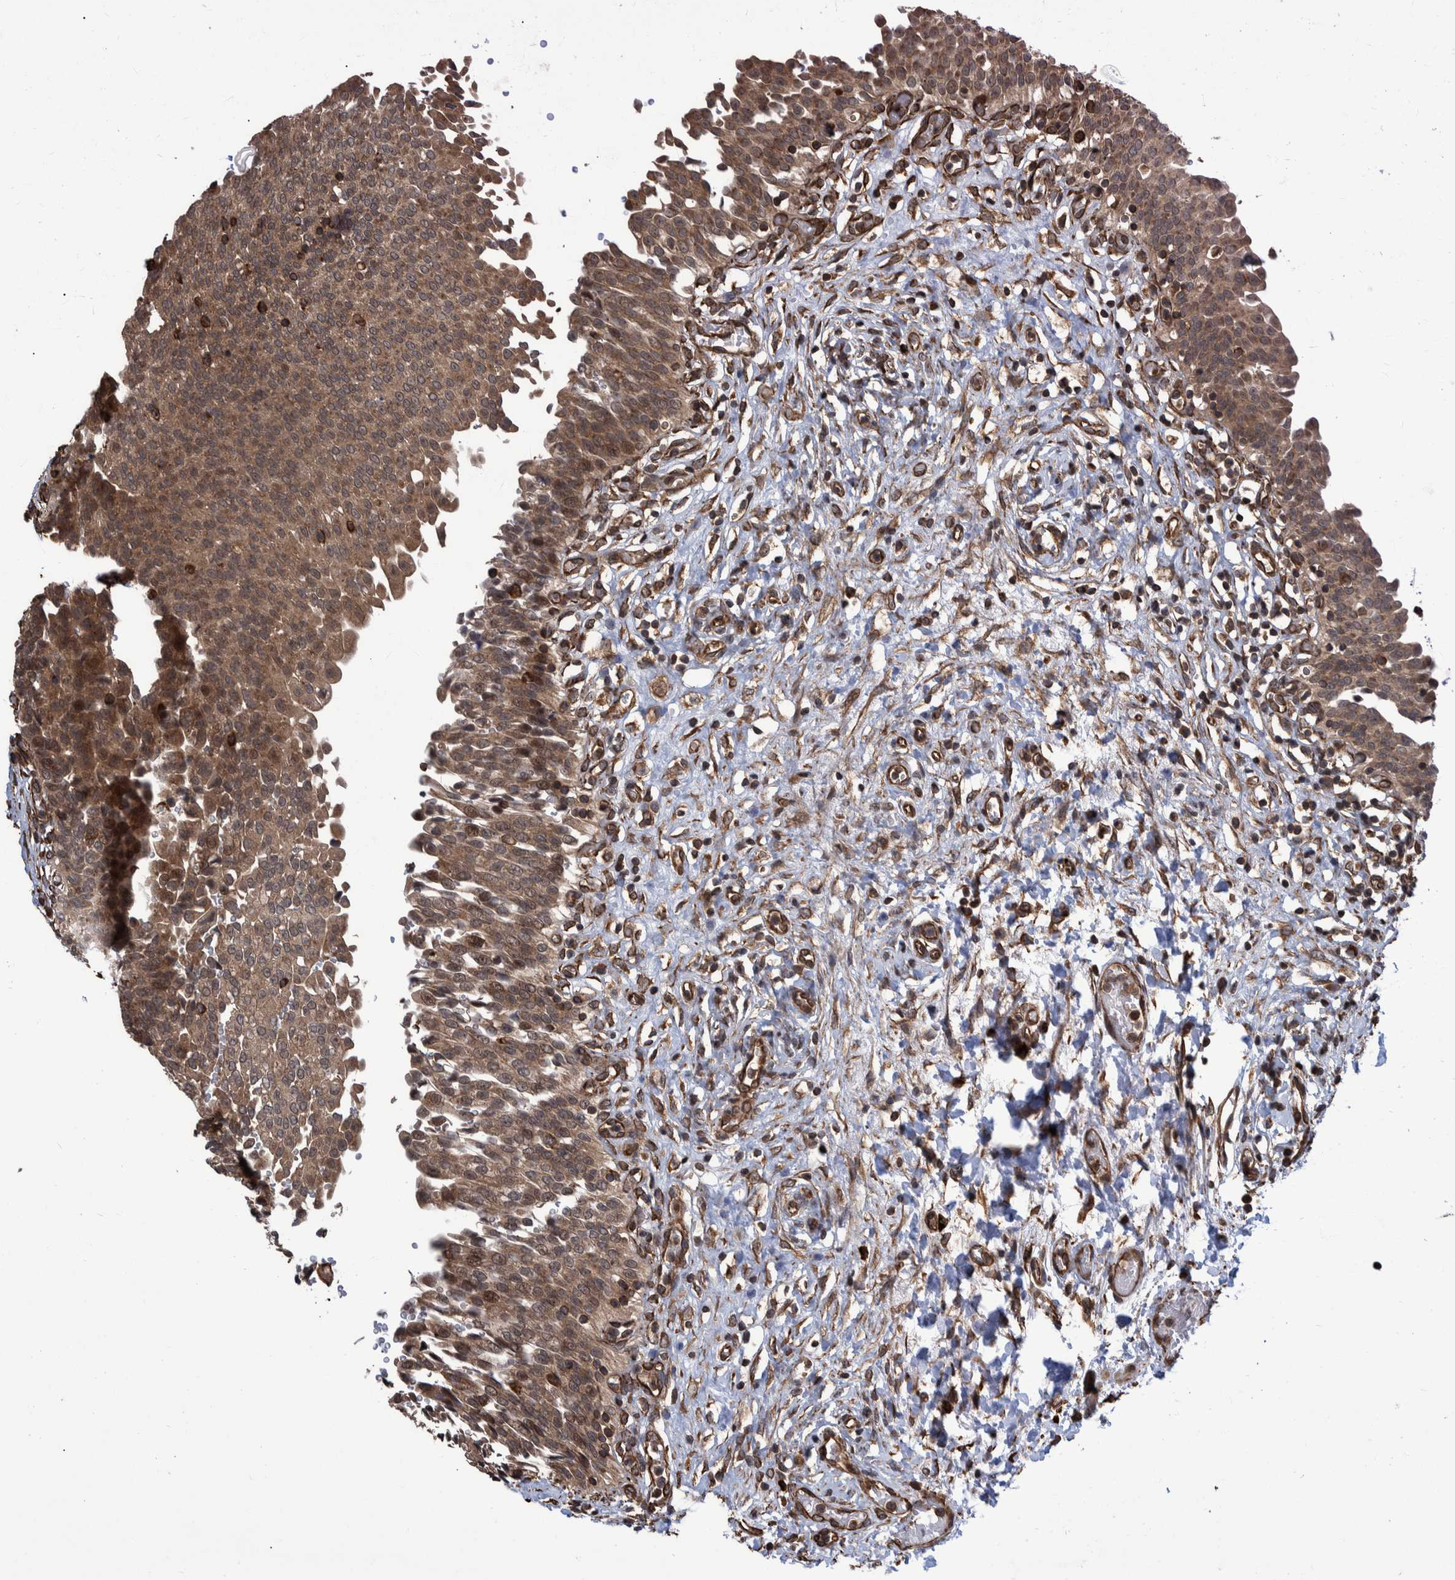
{"staining": {"intensity": "strong", "quantity": ">75%", "location": "cytoplasmic/membranous"}, "tissue": "urinary bladder", "cell_type": "Urothelial cells", "image_type": "normal", "snomed": [{"axis": "morphology", "description": "Urothelial carcinoma, High grade"}, {"axis": "topography", "description": "Urinary bladder"}], "caption": "Urothelial cells show high levels of strong cytoplasmic/membranous expression in about >75% of cells in benign urinary bladder. Immunohistochemistry stains the protein of interest in brown and the nuclei are stained blue.", "gene": "TNFRSF10B", "patient": {"sex": "male", "age": 46}}